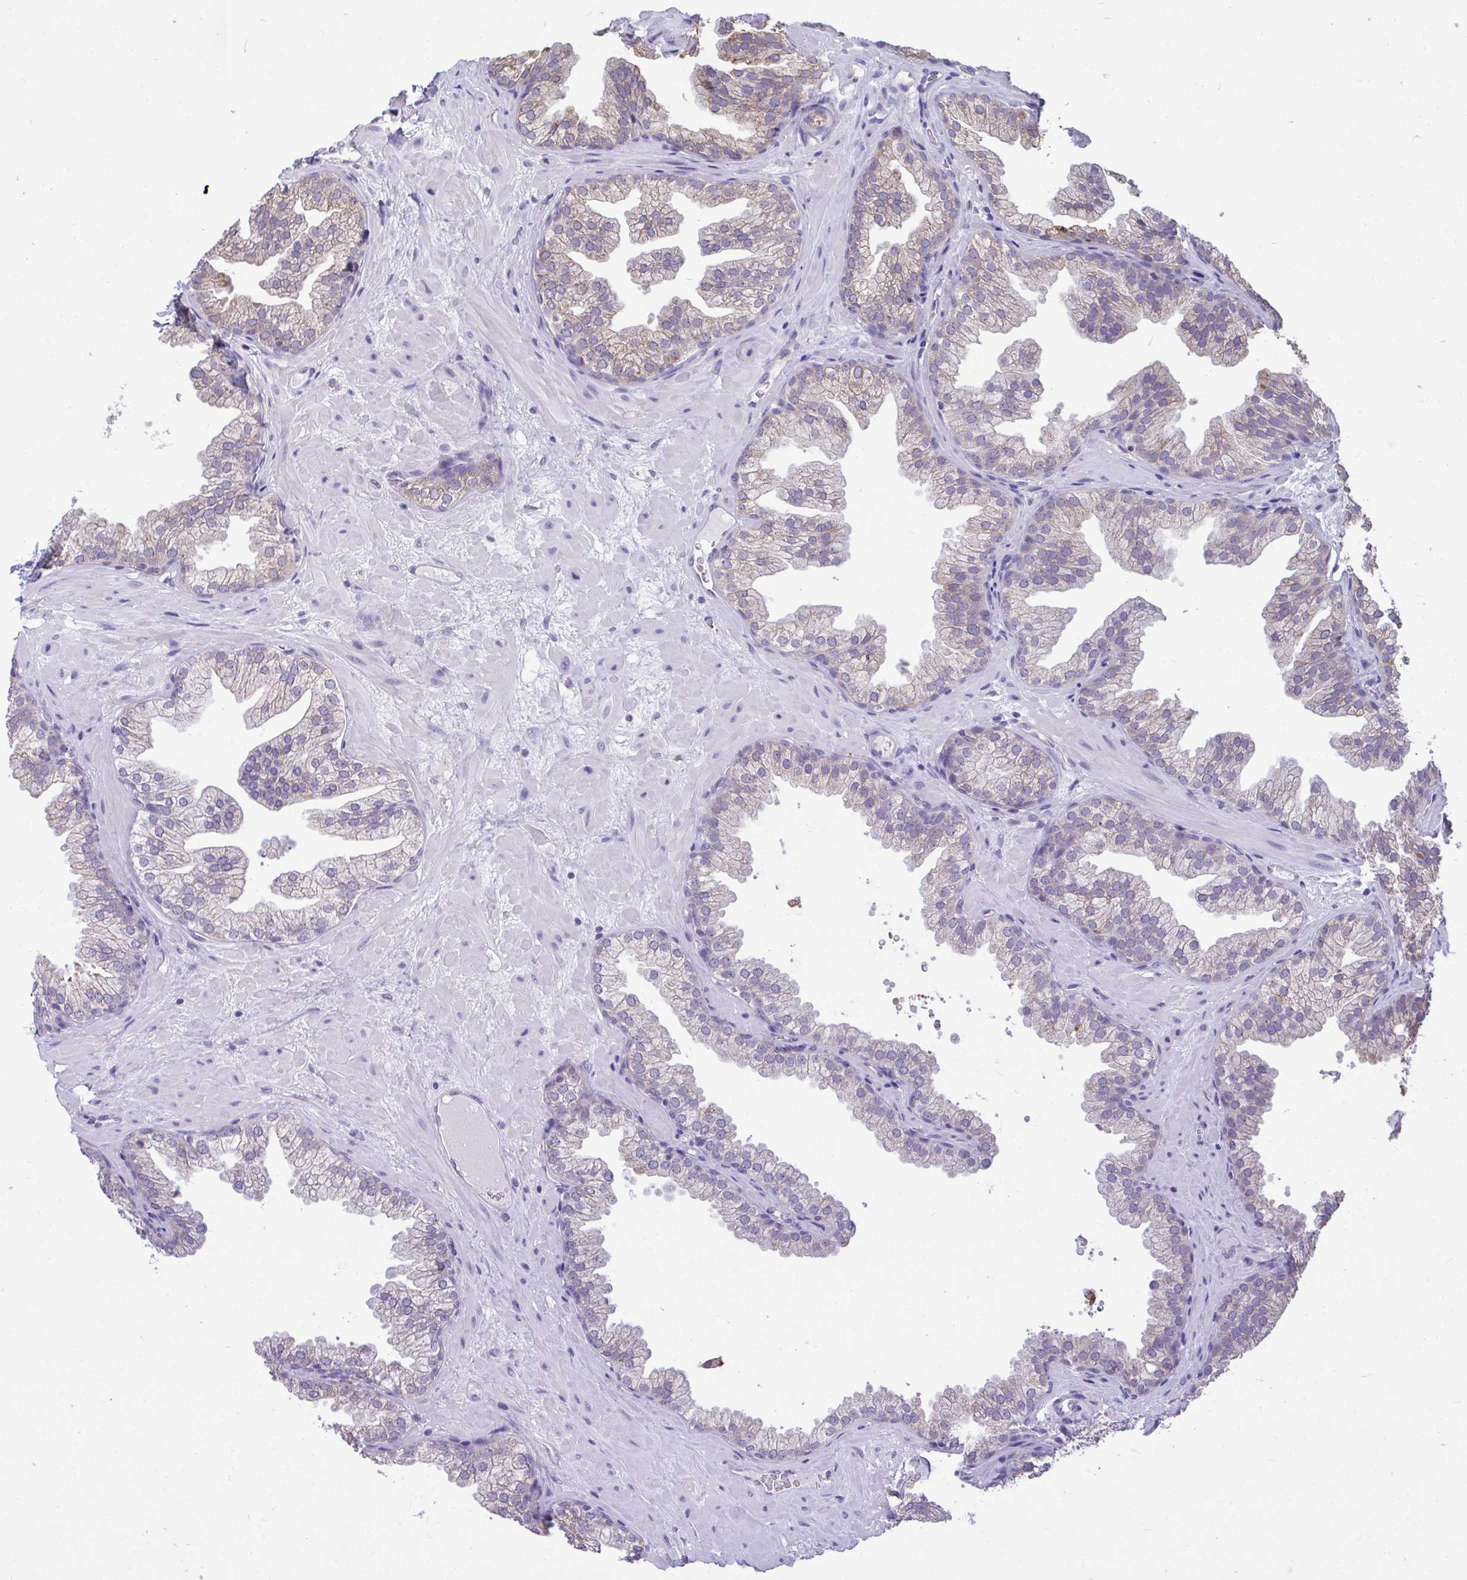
{"staining": {"intensity": "weak", "quantity": "<25%", "location": "cytoplasmic/membranous"}, "tissue": "prostate", "cell_type": "Glandular cells", "image_type": "normal", "snomed": [{"axis": "morphology", "description": "Normal tissue, NOS"}, {"axis": "topography", "description": "Prostate"}], "caption": "Immunohistochemistry (IHC) histopathology image of normal prostate stained for a protein (brown), which exhibits no staining in glandular cells.", "gene": "PIGK", "patient": {"sex": "male", "age": 37}}